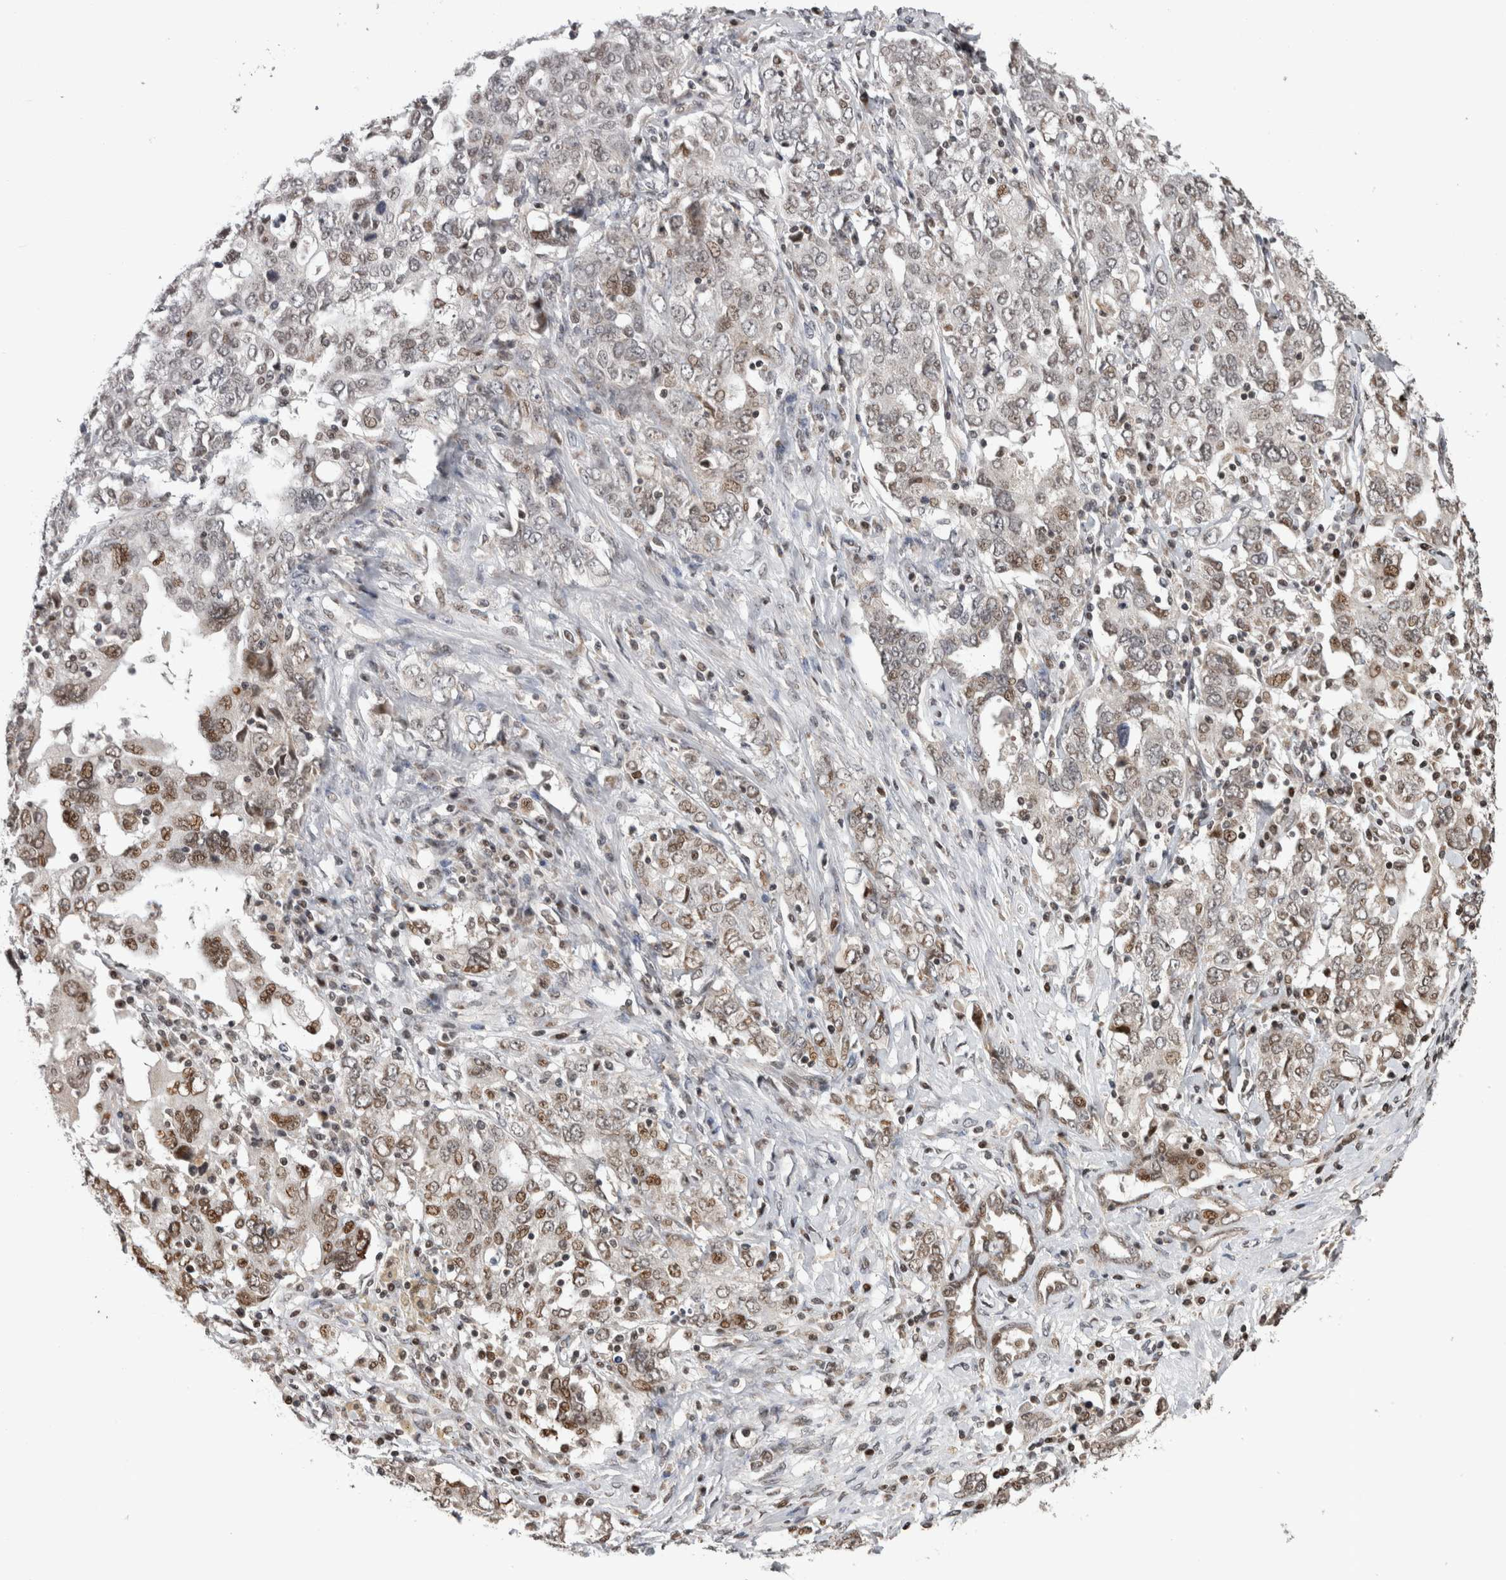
{"staining": {"intensity": "moderate", "quantity": "25%-75%", "location": "nuclear"}, "tissue": "ovarian cancer", "cell_type": "Tumor cells", "image_type": "cancer", "snomed": [{"axis": "morphology", "description": "Carcinoma, endometroid"}, {"axis": "topography", "description": "Ovary"}], "caption": "Human ovarian endometroid carcinoma stained for a protein (brown) displays moderate nuclear positive expression in approximately 25%-75% of tumor cells.", "gene": "ZBTB11", "patient": {"sex": "female", "age": 62}}